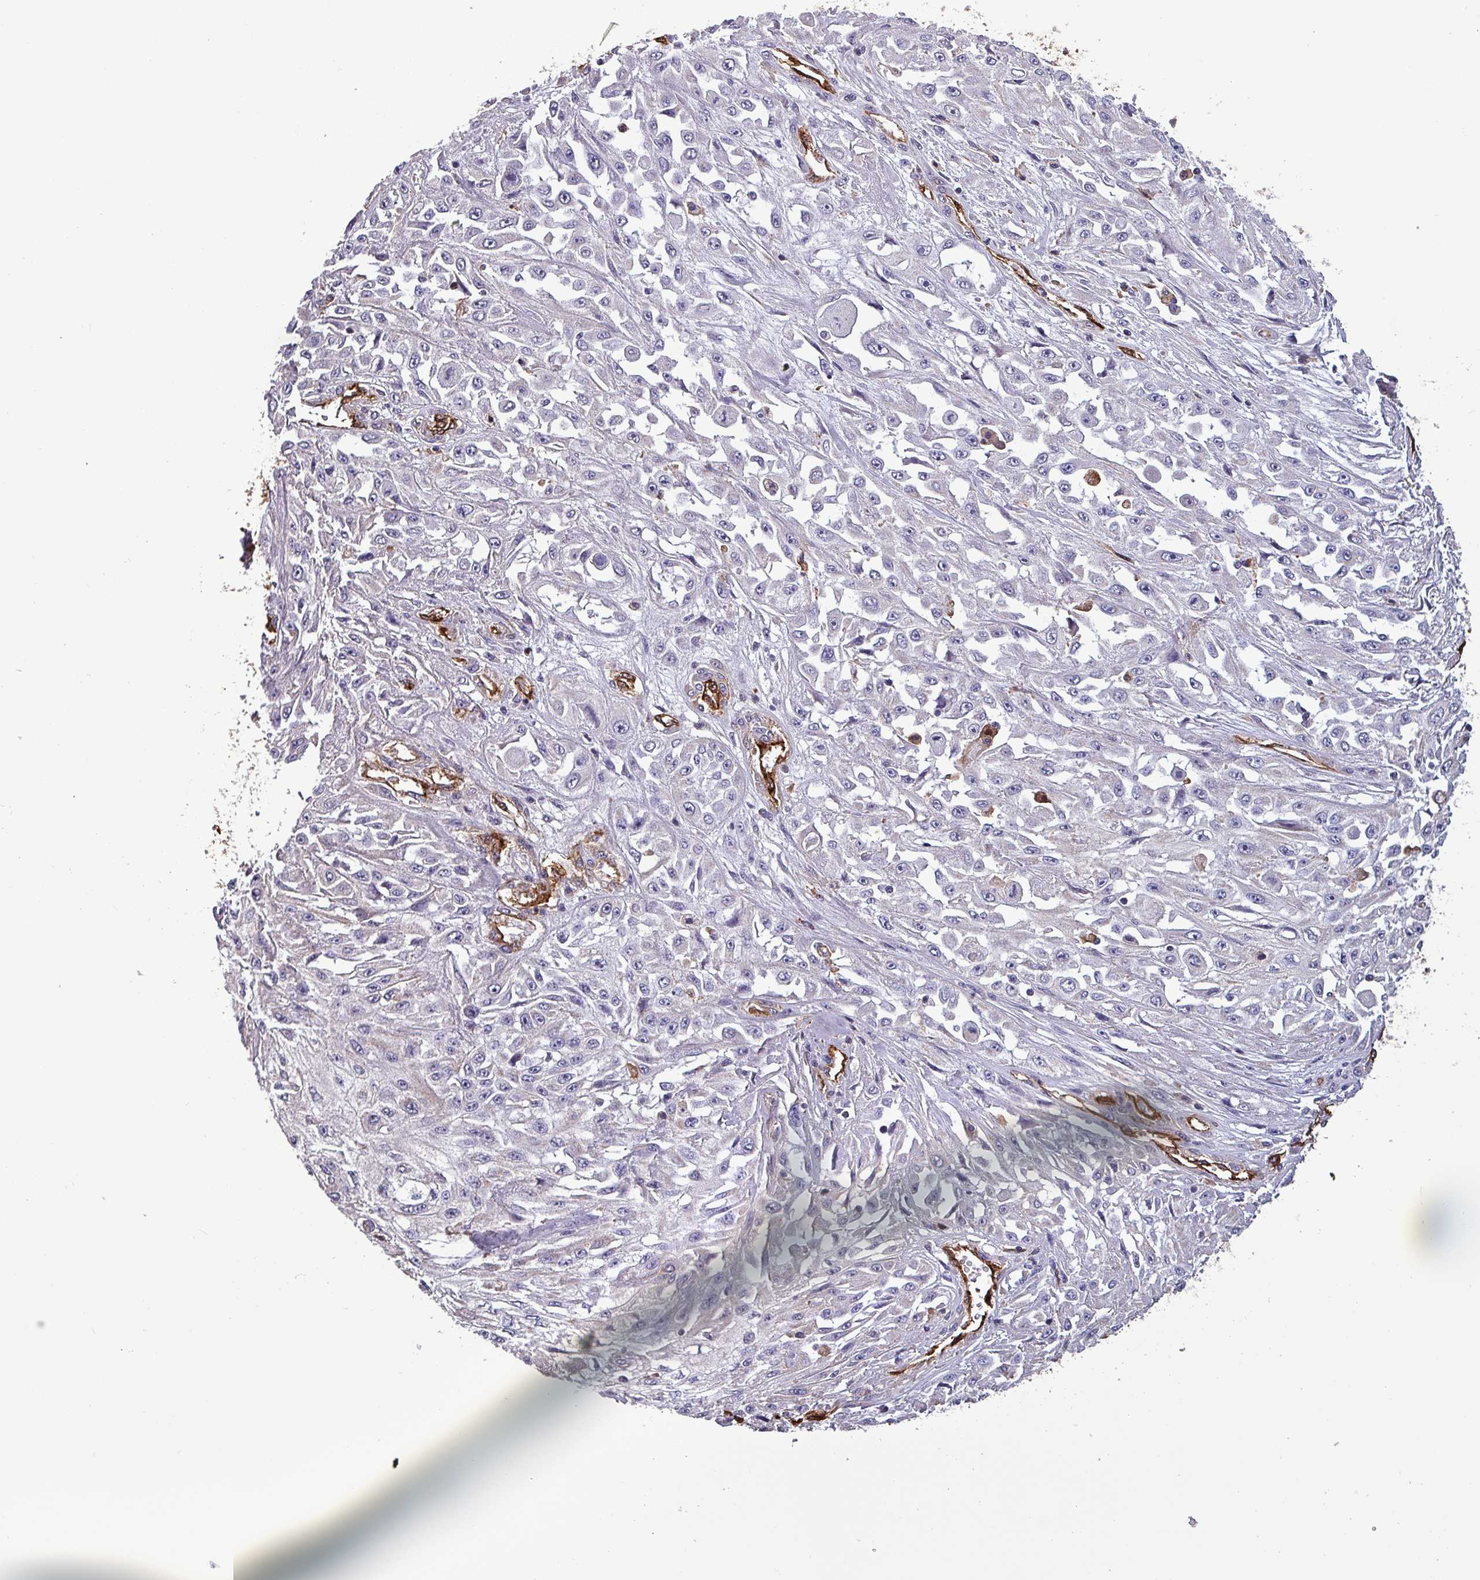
{"staining": {"intensity": "negative", "quantity": "none", "location": "none"}, "tissue": "skin cancer", "cell_type": "Tumor cells", "image_type": "cancer", "snomed": [{"axis": "morphology", "description": "Squamous cell carcinoma, NOS"}, {"axis": "morphology", "description": "Squamous cell carcinoma, metastatic, NOS"}, {"axis": "topography", "description": "Skin"}, {"axis": "topography", "description": "Lymph node"}], "caption": "Skin cancer (squamous cell carcinoma) was stained to show a protein in brown. There is no significant staining in tumor cells.", "gene": "SCIN", "patient": {"sex": "male", "age": 75}}